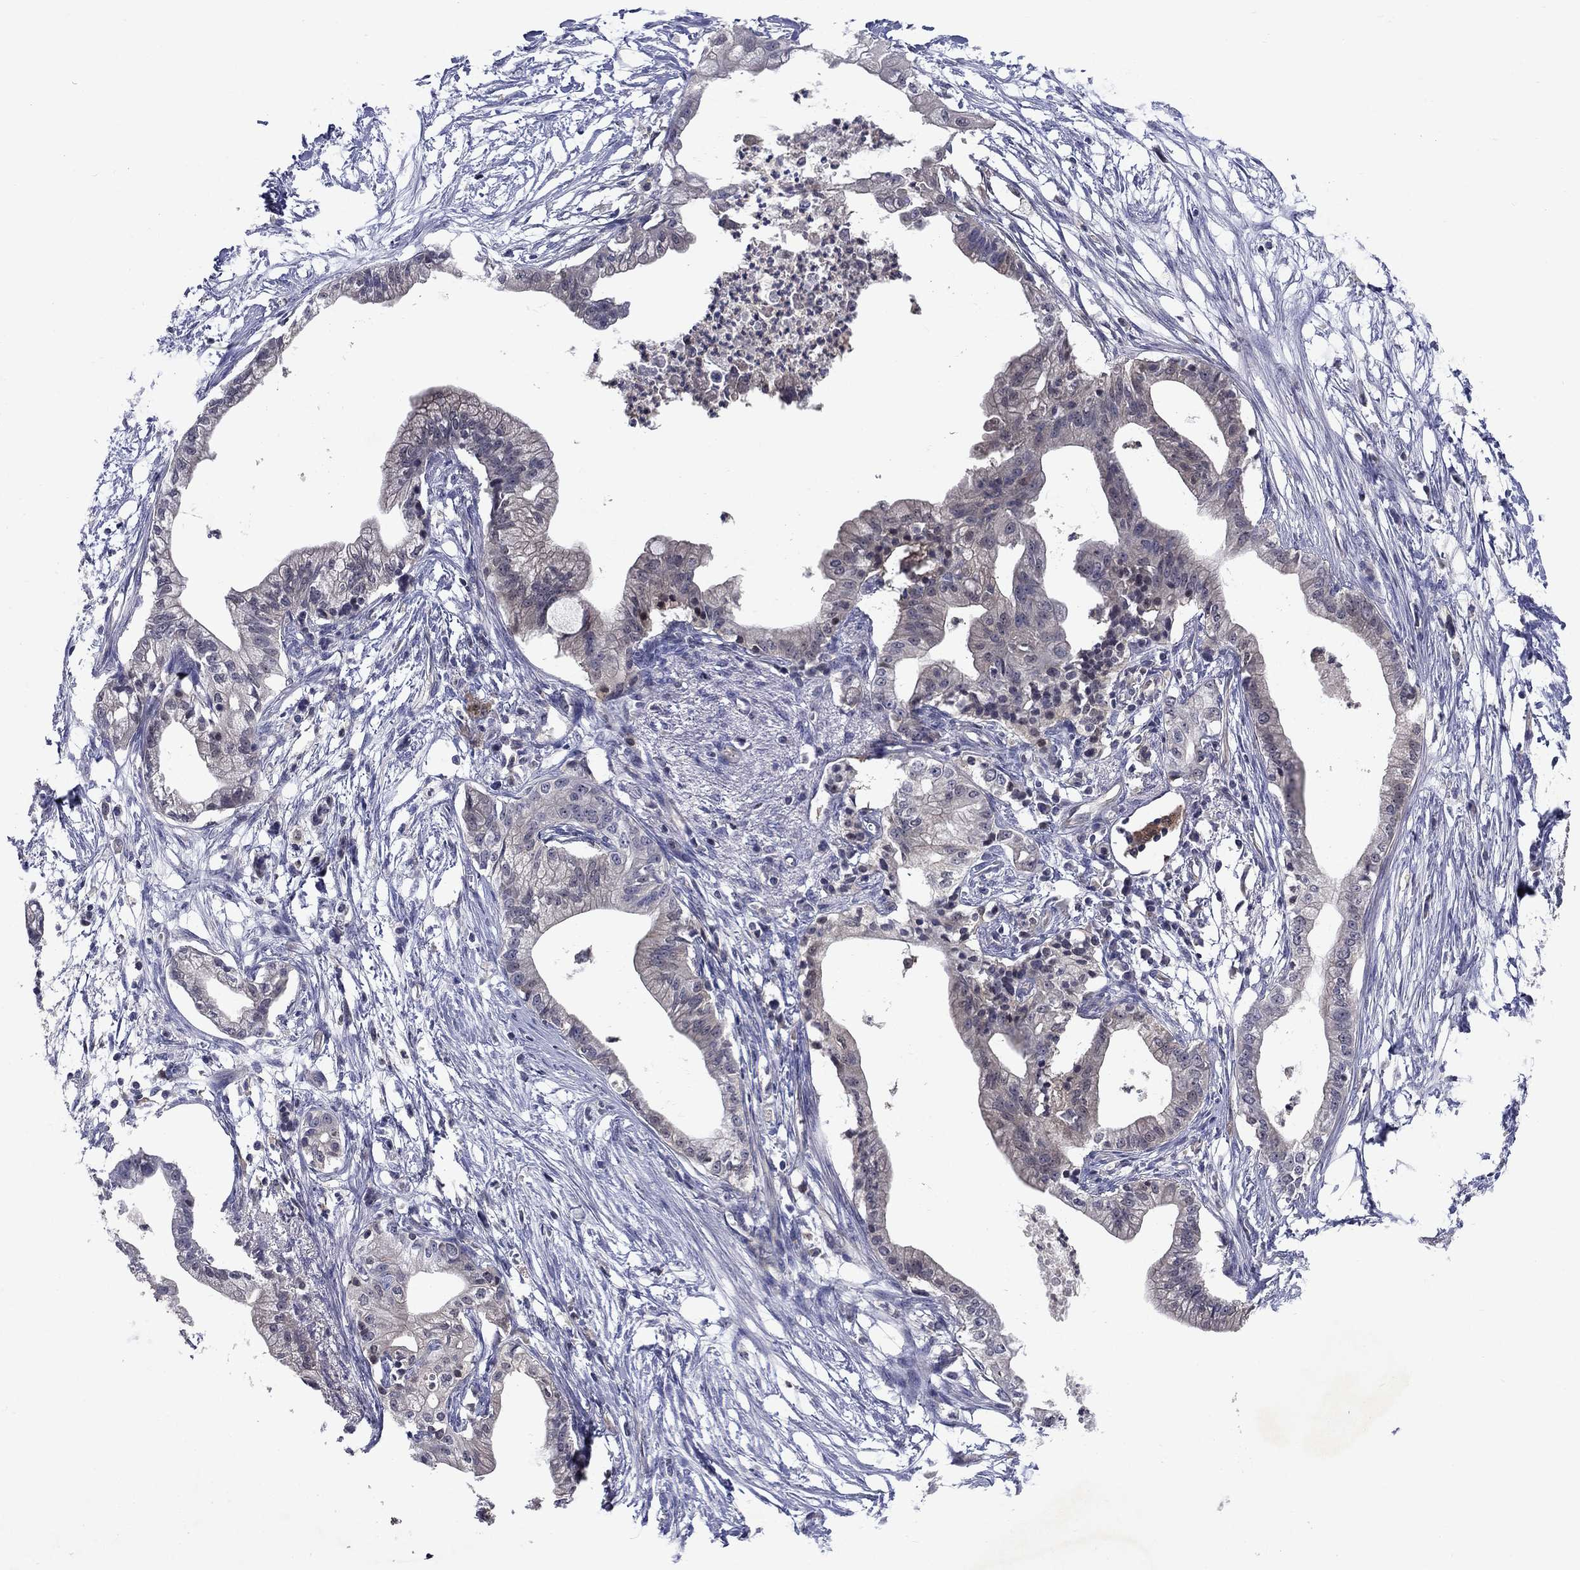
{"staining": {"intensity": "negative", "quantity": "none", "location": "none"}, "tissue": "pancreatic cancer", "cell_type": "Tumor cells", "image_type": "cancer", "snomed": [{"axis": "morphology", "description": "Normal tissue, NOS"}, {"axis": "morphology", "description": "Adenocarcinoma, NOS"}, {"axis": "topography", "description": "Pancreas"}], "caption": "DAB (3,3'-diaminobenzidine) immunohistochemical staining of human pancreatic adenocarcinoma displays no significant staining in tumor cells. (IHC, brightfield microscopy, high magnification).", "gene": "GLTP", "patient": {"sex": "female", "age": 58}}